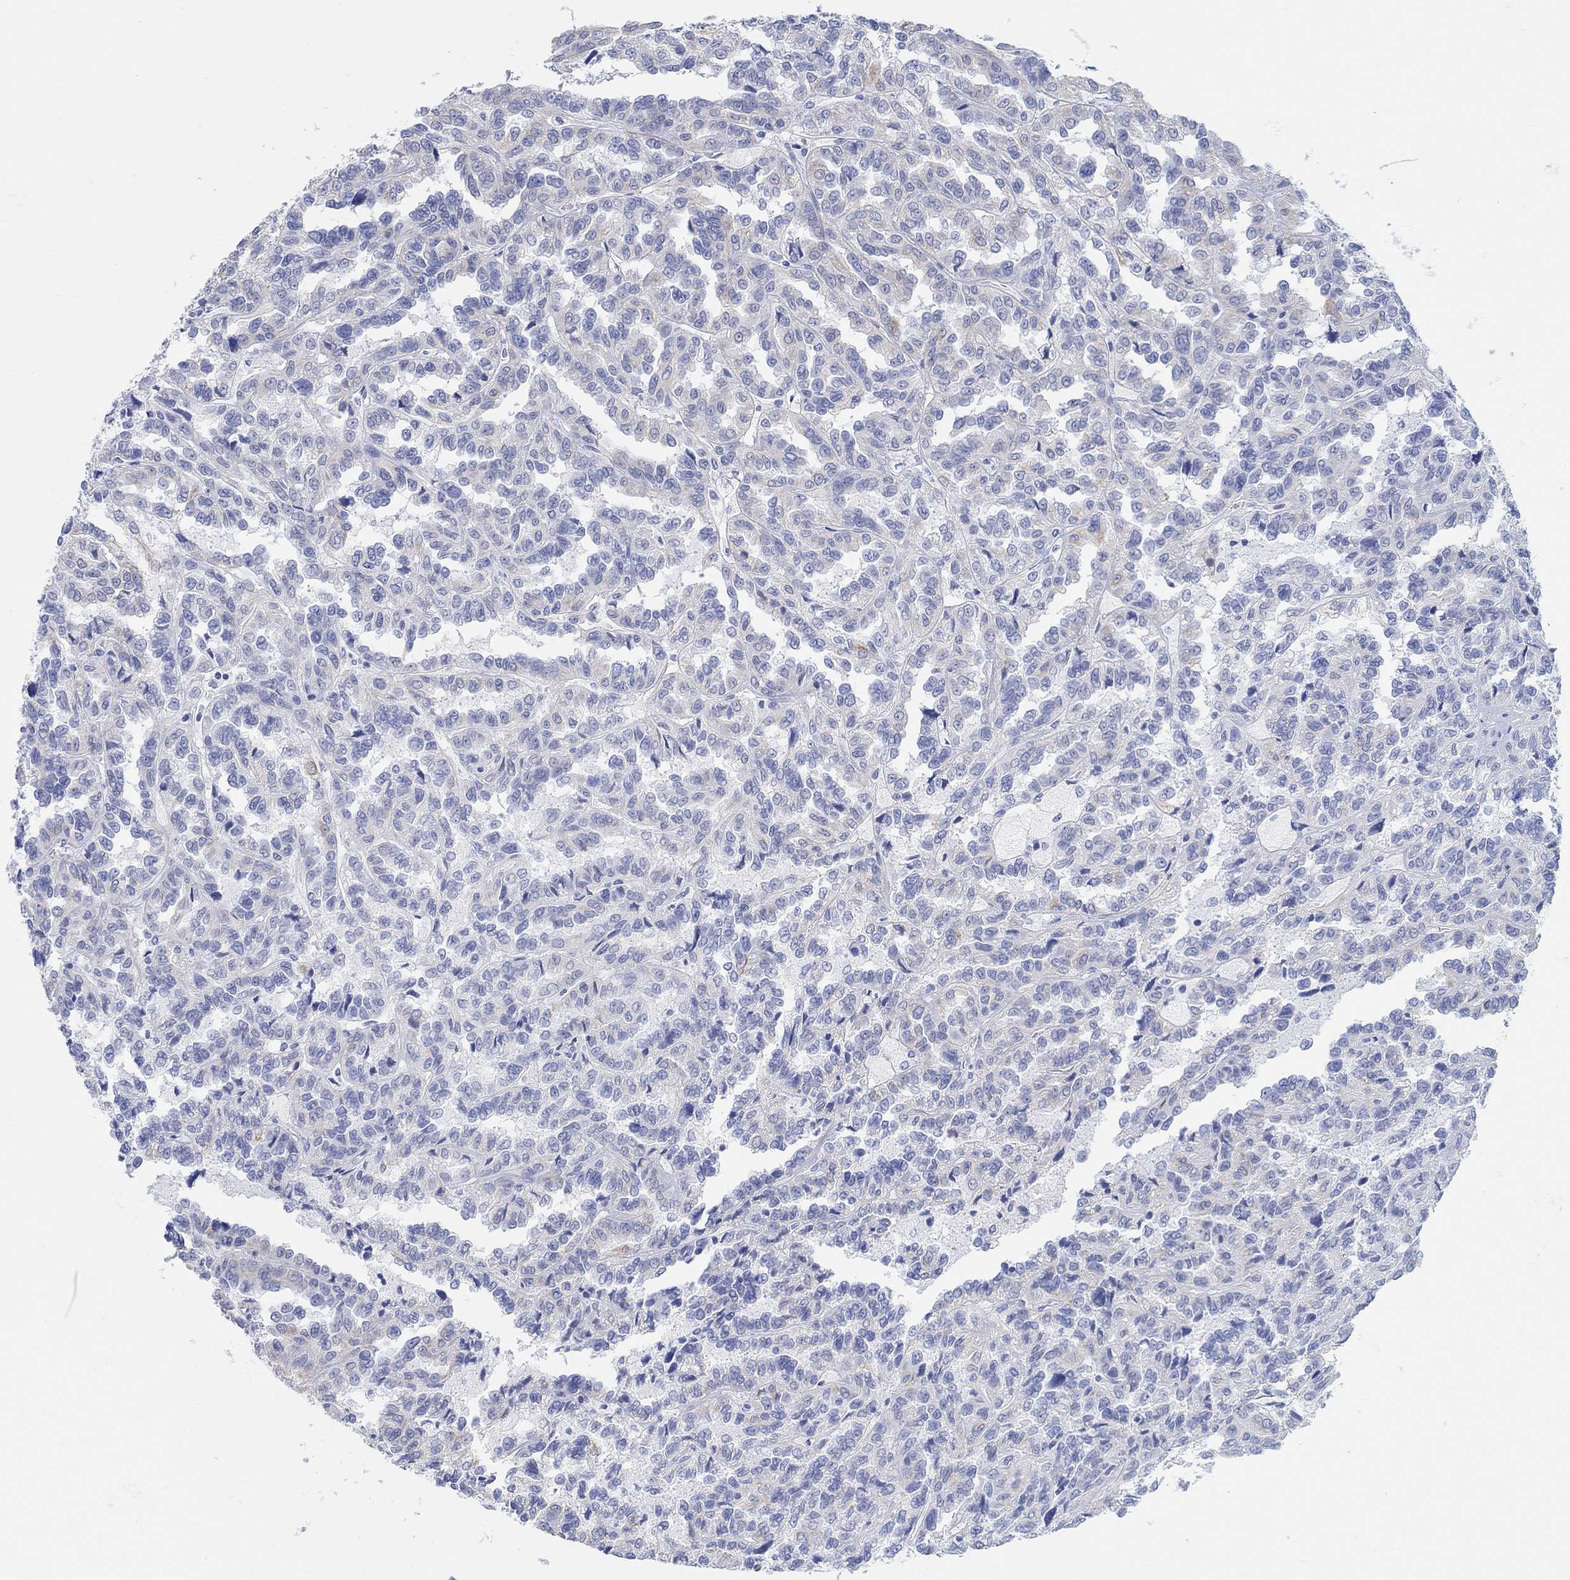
{"staining": {"intensity": "weak", "quantity": "<25%", "location": "cytoplasmic/membranous"}, "tissue": "renal cancer", "cell_type": "Tumor cells", "image_type": "cancer", "snomed": [{"axis": "morphology", "description": "Adenocarcinoma, NOS"}, {"axis": "topography", "description": "Kidney"}], "caption": "Immunohistochemistry (IHC) photomicrograph of neoplastic tissue: renal adenocarcinoma stained with DAB shows no significant protein expression in tumor cells. (Stains: DAB immunohistochemistry with hematoxylin counter stain, Microscopy: brightfield microscopy at high magnification).", "gene": "AK8", "patient": {"sex": "male", "age": 79}}